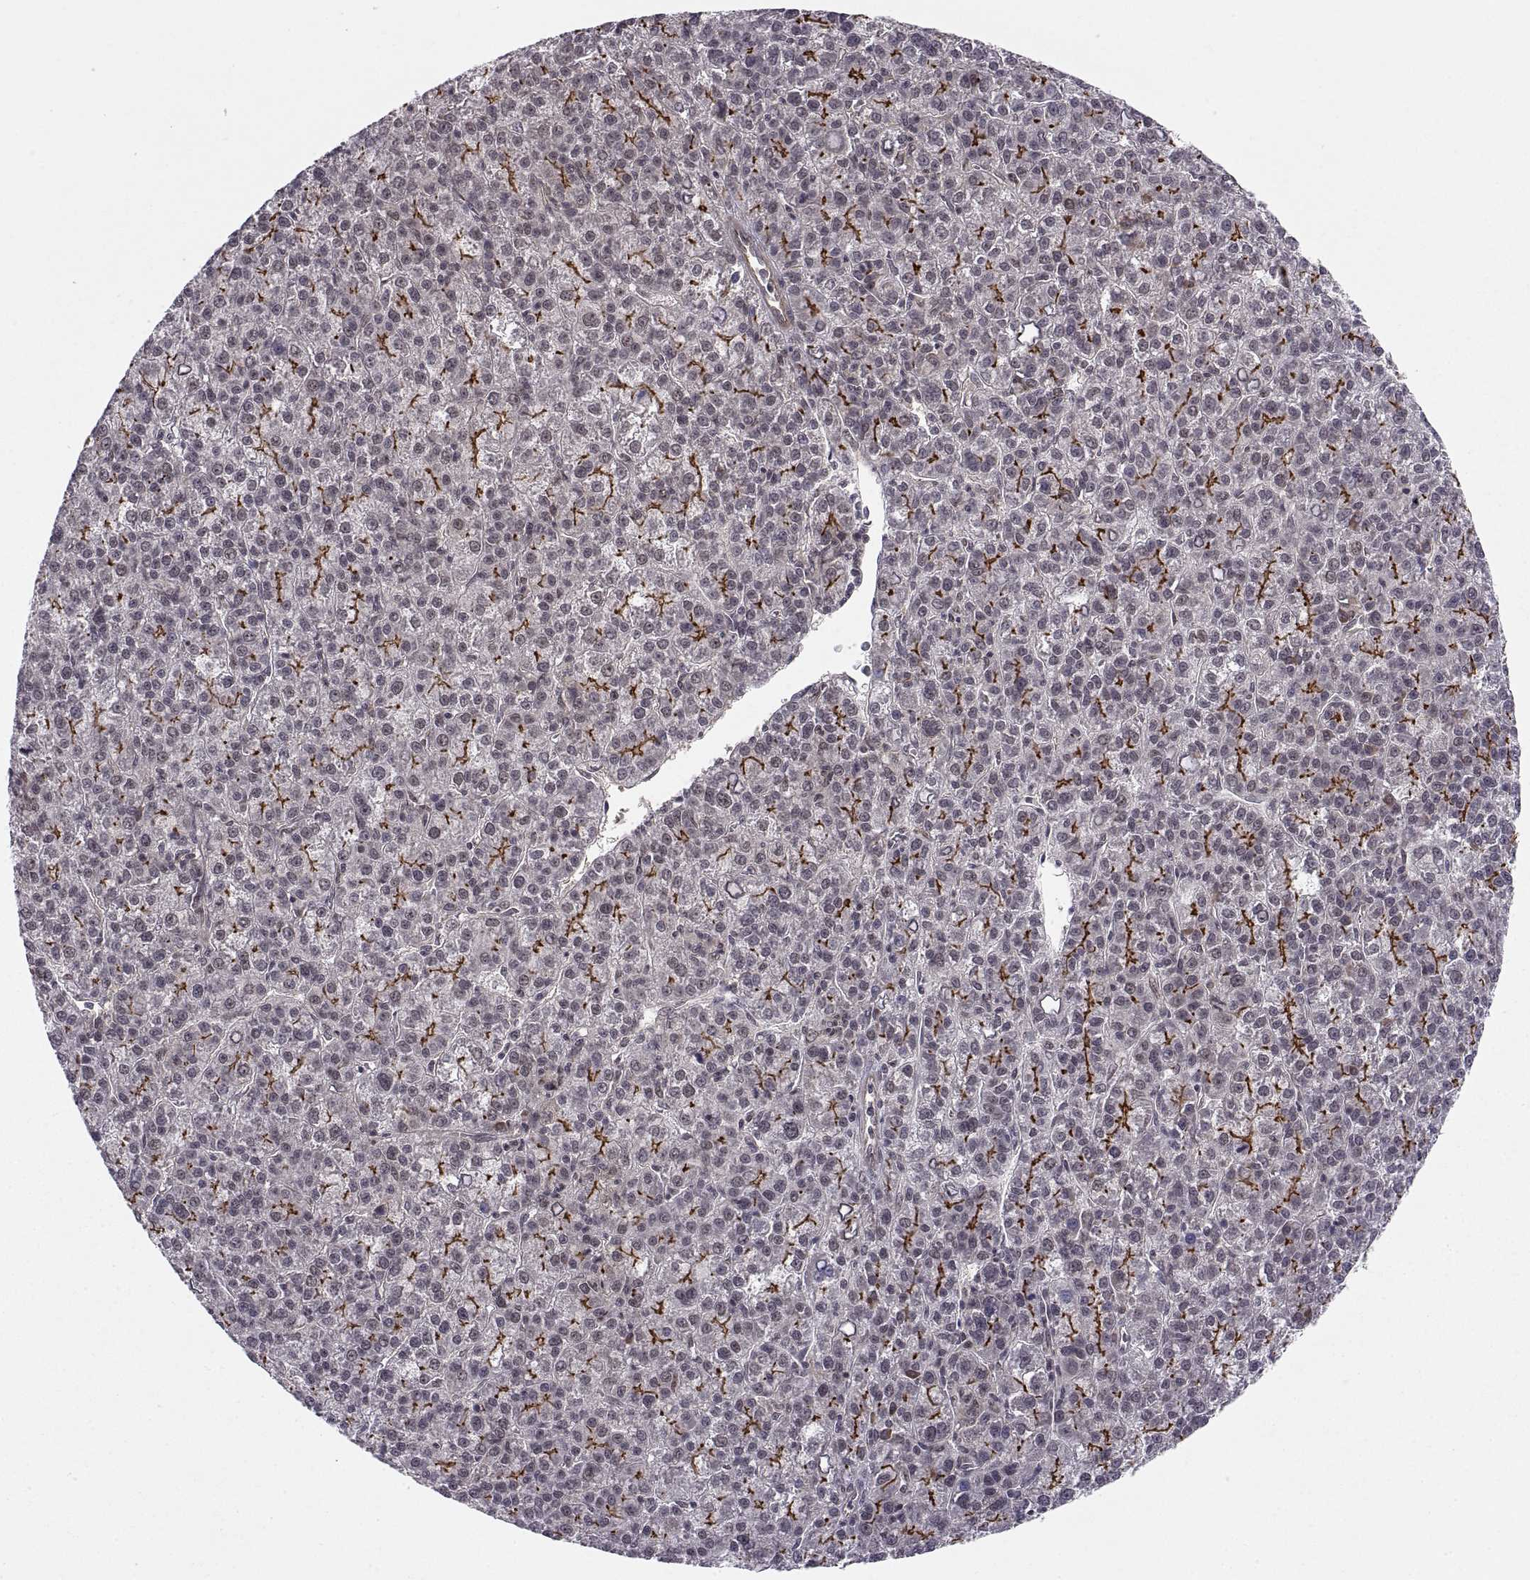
{"staining": {"intensity": "strong", "quantity": "<25%", "location": "cytoplasmic/membranous"}, "tissue": "liver cancer", "cell_type": "Tumor cells", "image_type": "cancer", "snomed": [{"axis": "morphology", "description": "Carcinoma, Hepatocellular, NOS"}, {"axis": "topography", "description": "Liver"}], "caption": "Human liver cancer stained with a brown dye displays strong cytoplasmic/membranous positive positivity in approximately <25% of tumor cells.", "gene": "ABL2", "patient": {"sex": "female", "age": 60}}